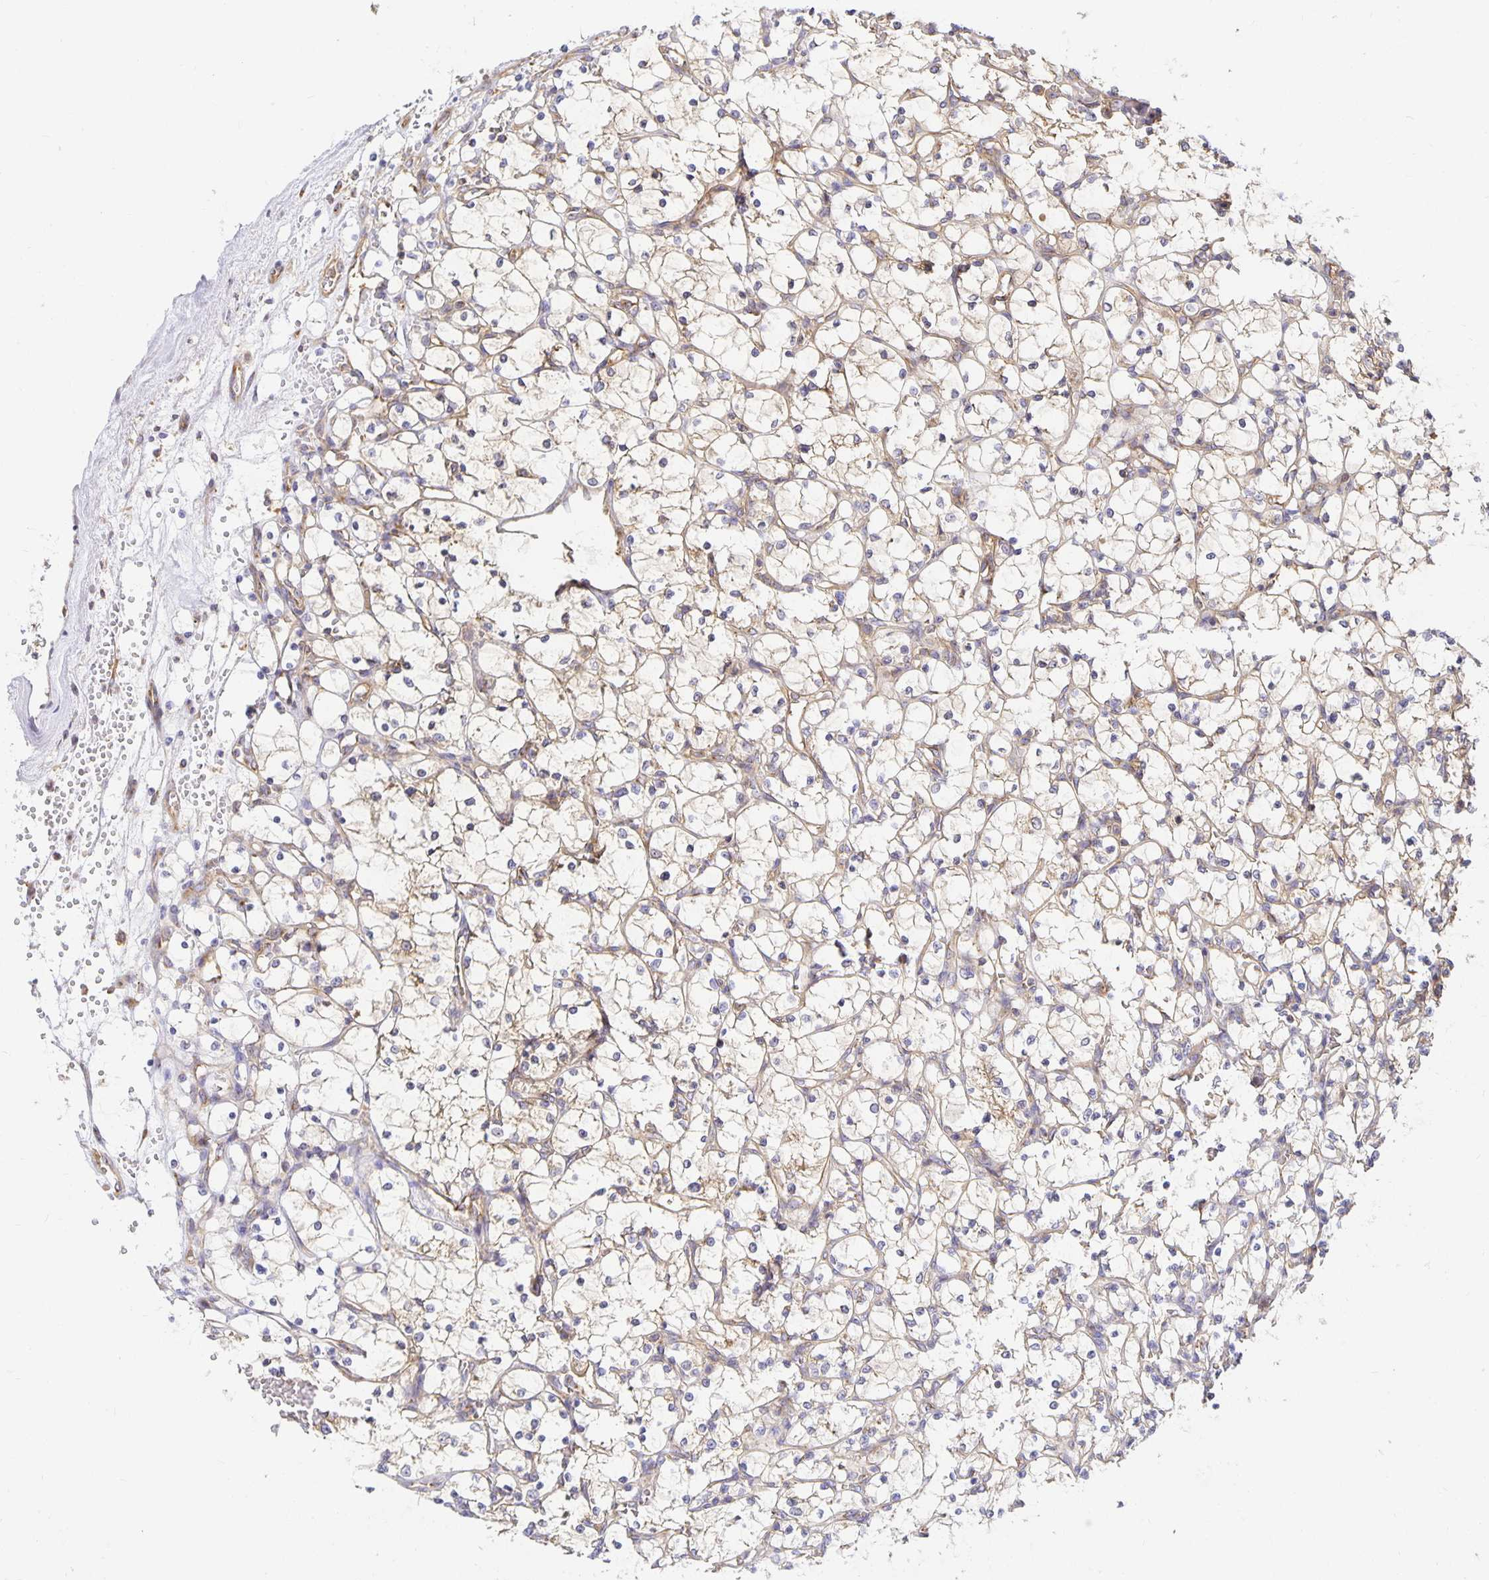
{"staining": {"intensity": "weak", "quantity": "<25%", "location": "cytoplasmic/membranous"}, "tissue": "renal cancer", "cell_type": "Tumor cells", "image_type": "cancer", "snomed": [{"axis": "morphology", "description": "Adenocarcinoma, NOS"}, {"axis": "topography", "description": "Kidney"}], "caption": "Immunohistochemistry photomicrograph of neoplastic tissue: renal cancer stained with DAB (3,3'-diaminobenzidine) exhibits no significant protein expression in tumor cells.", "gene": "USO1", "patient": {"sex": "female", "age": 69}}